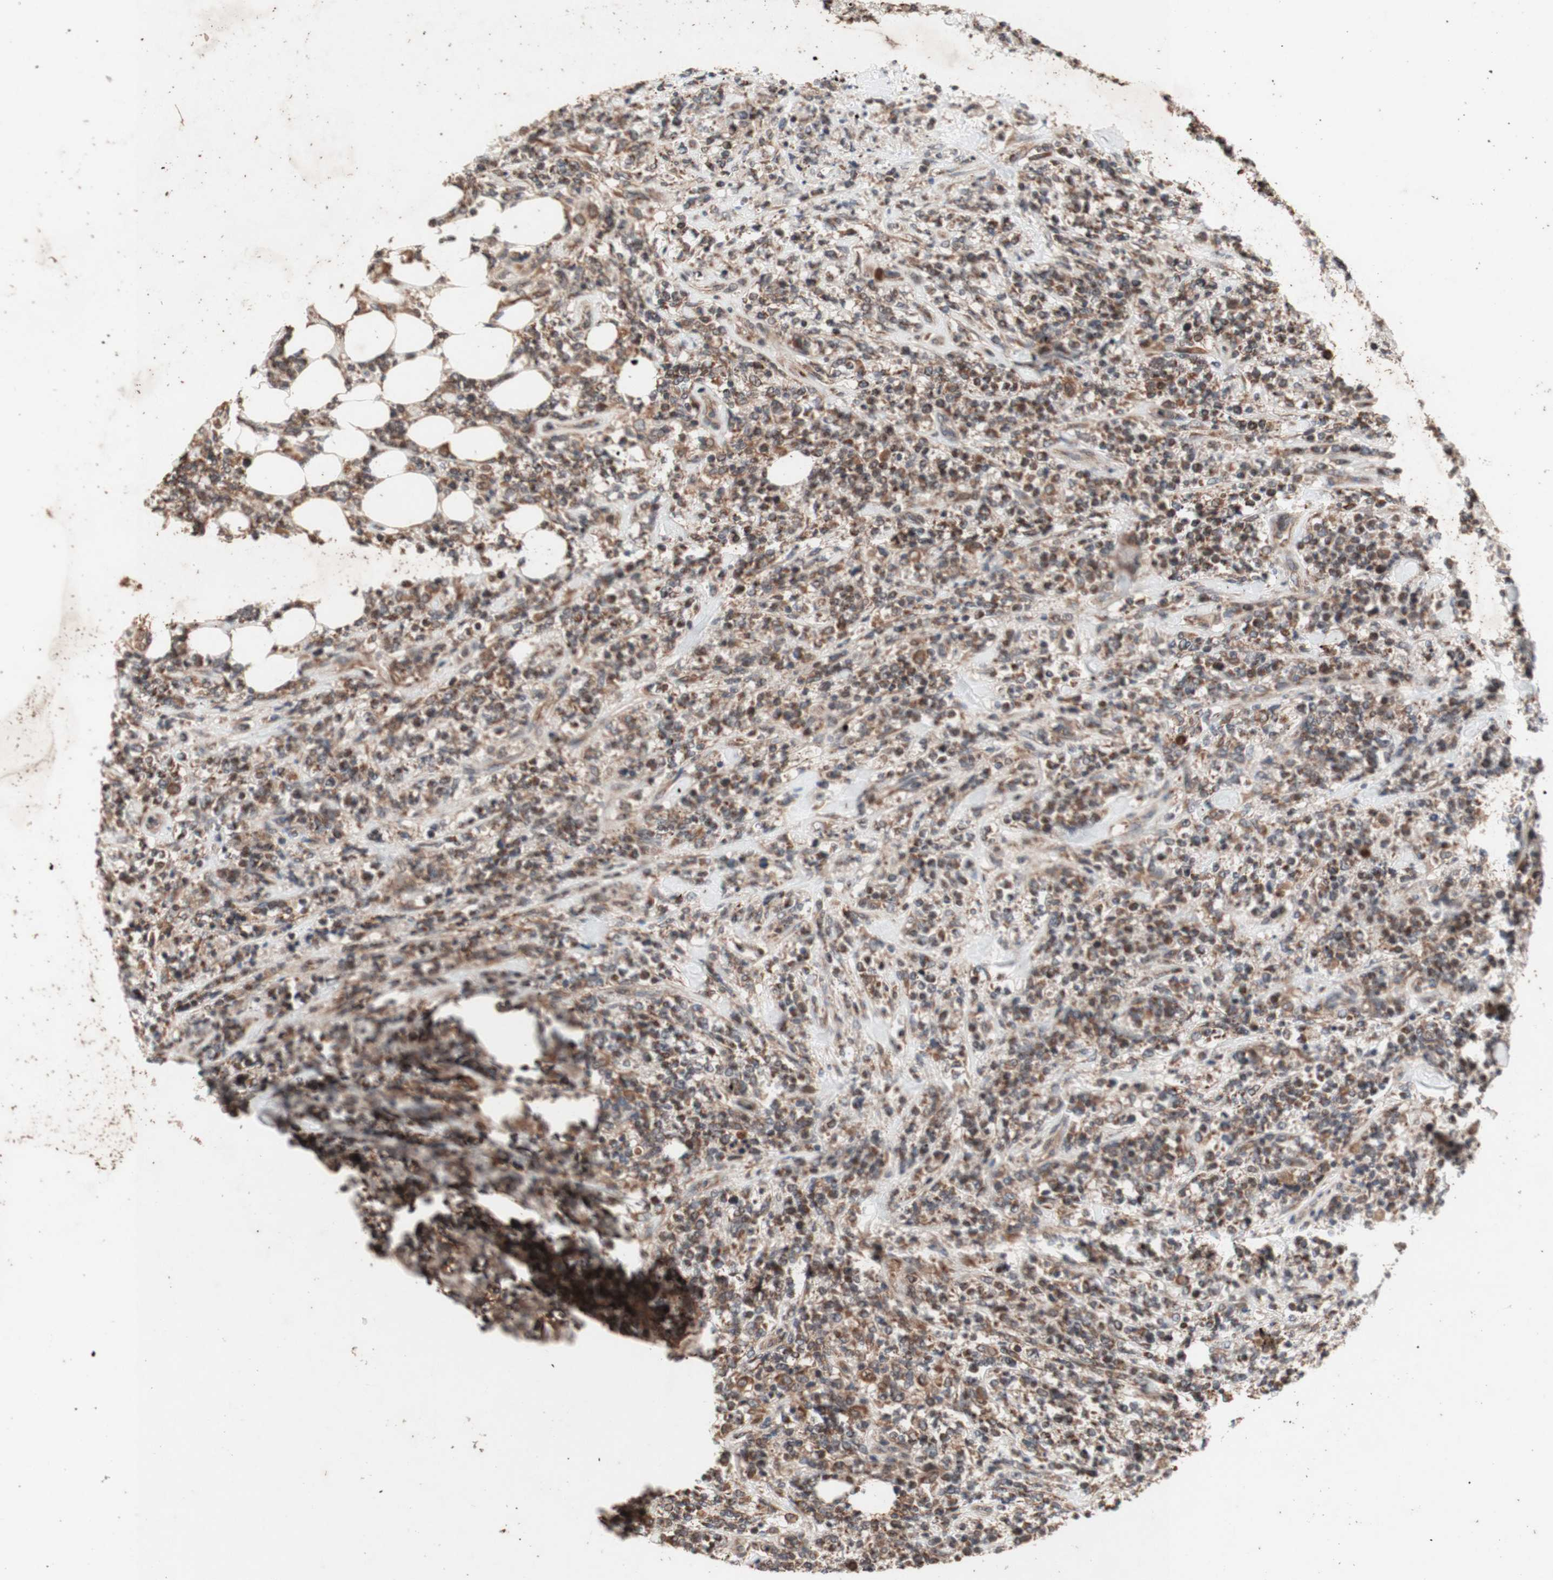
{"staining": {"intensity": "moderate", "quantity": ">75%", "location": "cytoplasmic/membranous"}, "tissue": "lymphoma", "cell_type": "Tumor cells", "image_type": "cancer", "snomed": [{"axis": "morphology", "description": "Malignant lymphoma, non-Hodgkin's type, High grade"}, {"axis": "topography", "description": "Soft tissue"}], "caption": "Human lymphoma stained with a brown dye displays moderate cytoplasmic/membranous positive staining in approximately >75% of tumor cells.", "gene": "DDOST", "patient": {"sex": "male", "age": 18}}